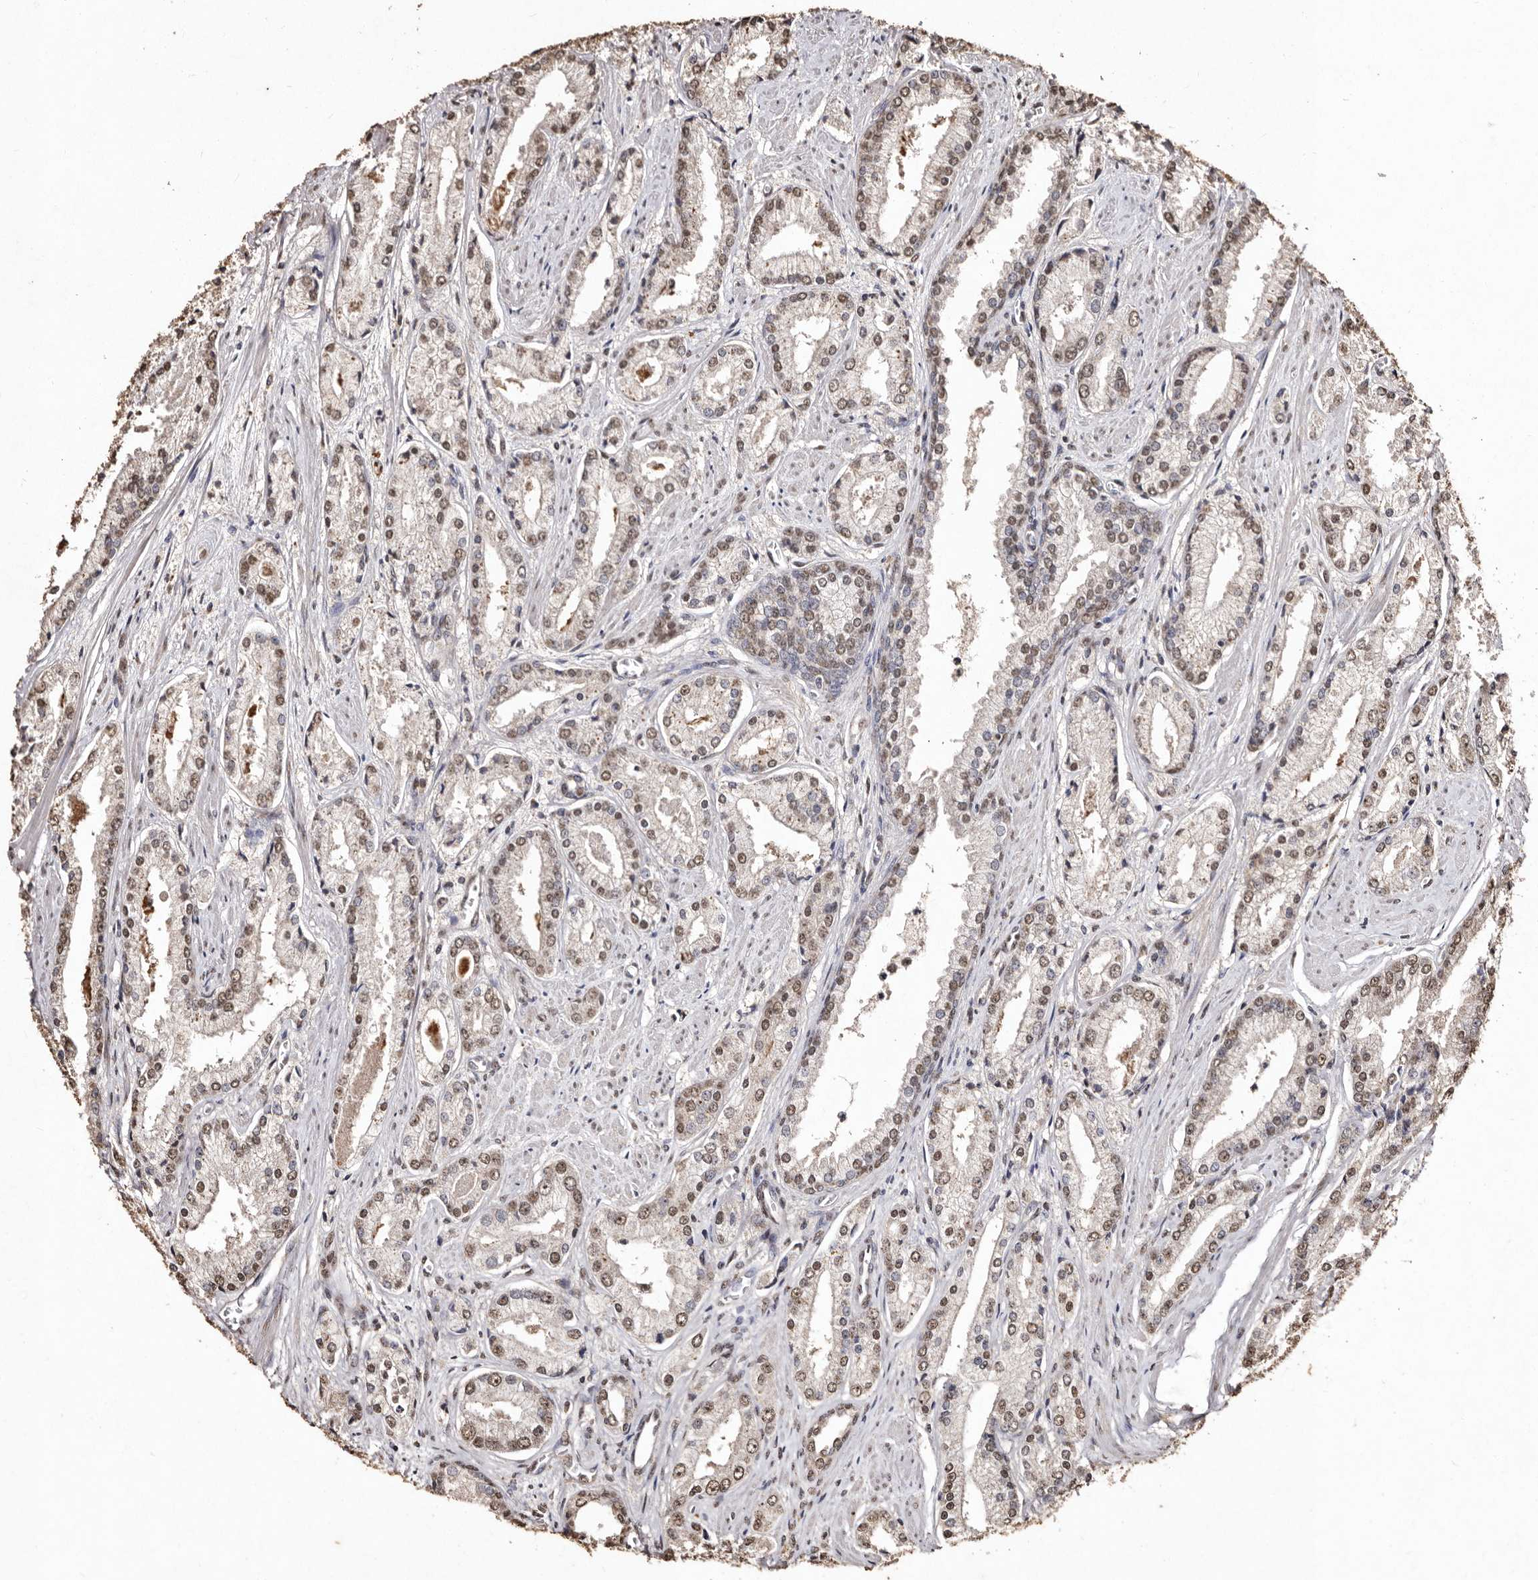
{"staining": {"intensity": "moderate", "quantity": ">75%", "location": "nuclear"}, "tissue": "prostate cancer", "cell_type": "Tumor cells", "image_type": "cancer", "snomed": [{"axis": "morphology", "description": "Adenocarcinoma, Low grade"}, {"axis": "topography", "description": "Prostate"}], "caption": "Prostate cancer stained for a protein reveals moderate nuclear positivity in tumor cells.", "gene": "ERBB4", "patient": {"sex": "male", "age": 54}}